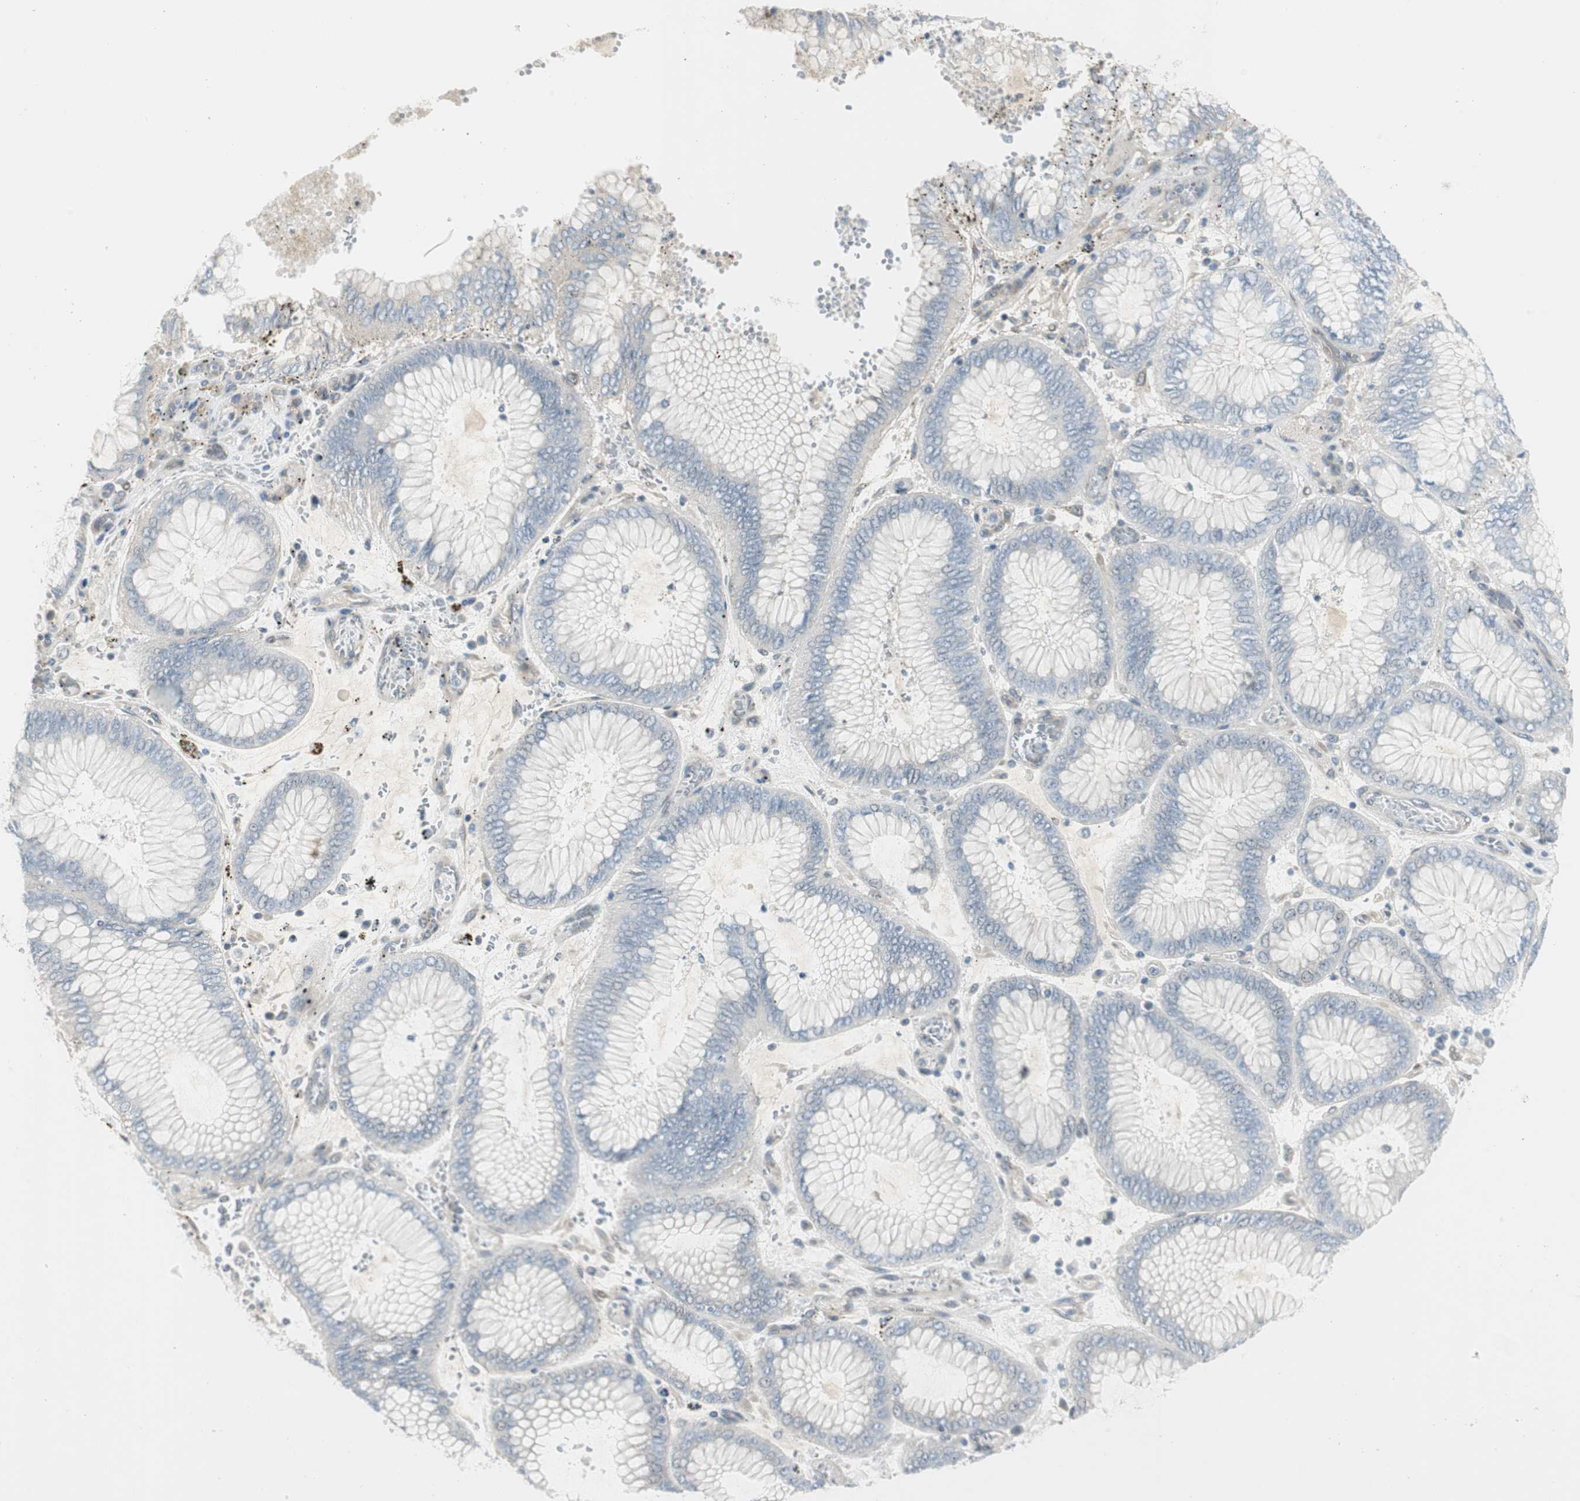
{"staining": {"intensity": "negative", "quantity": "none", "location": "none"}, "tissue": "stomach cancer", "cell_type": "Tumor cells", "image_type": "cancer", "snomed": [{"axis": "morphology", "description": "Normal tissue, NOS"}, {"axis": "morphology", "description": "Adenocarcinoma, NOS"}, {"axis": "topography", "description": "Stomach, upper"}, {"axis": "topography", "description": "Stomach"}], "caption": "There is no significant expression in tumor cells of stomach adenocarcinoma.", "gene": "STON1-GTF2A1L", "patient": {"sex": "male", "age": 76}}